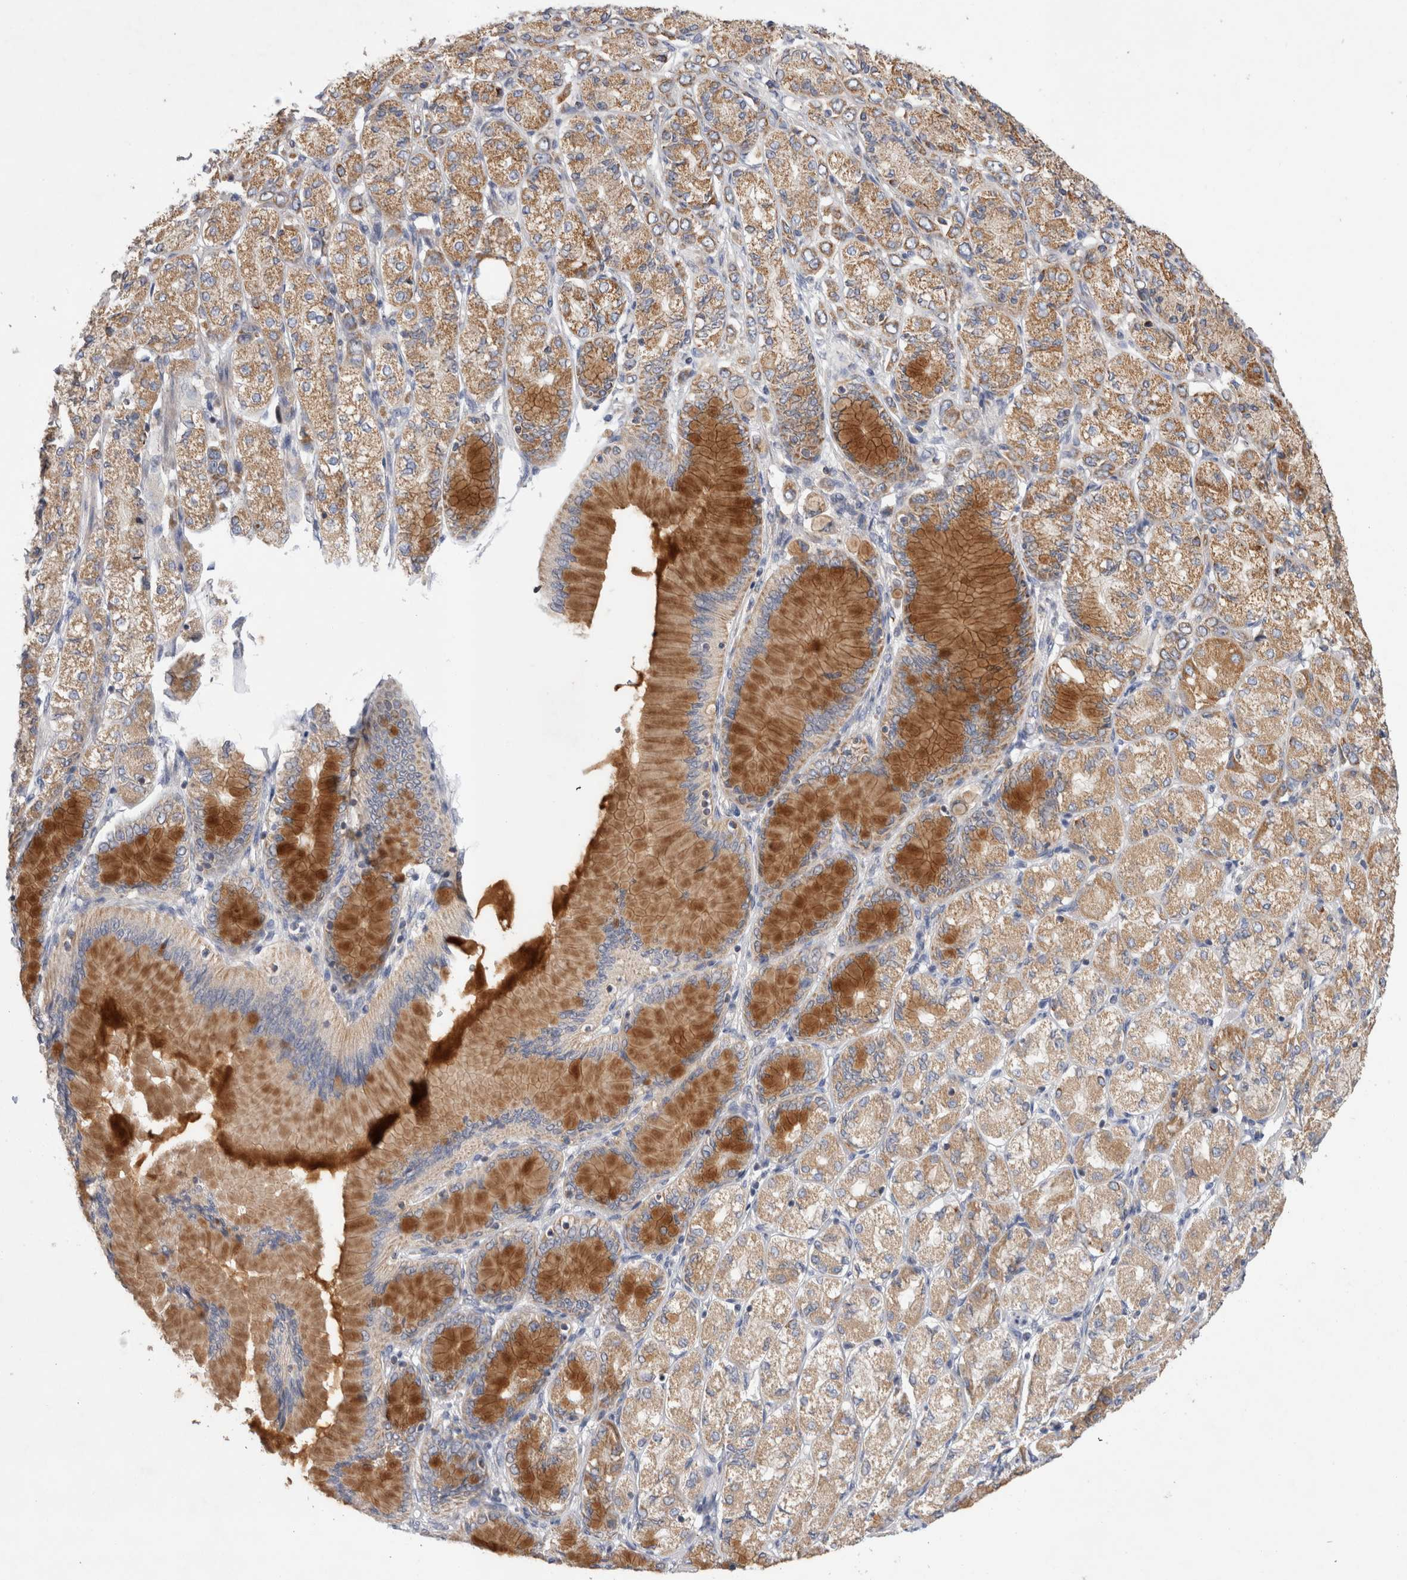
{"staining": {"intensity": "moderate", "quantity": ">75%", "location": "cytoplasmic/membranous"}, "tissue": "stomach cancer", "cell_type": "Tumor cells", "image_type": "cancer", "snomed": [{"axis": "morphology", "description": "Adenocarcinoma, NOS"}, {"axis": "topography", "description": "Stomach"}], "caption": "DAB (3,3'-diaminobenzidine) immunohistochemical staining of human stomach cancer (adenocarcinoma) displays moderate cytoplasmic/membranous protein expression in approximately >75% of tumor cells. Nuclei are stained in blue.", "gene": "IARS2", "patient": {"sex": "female", "age": 65}}